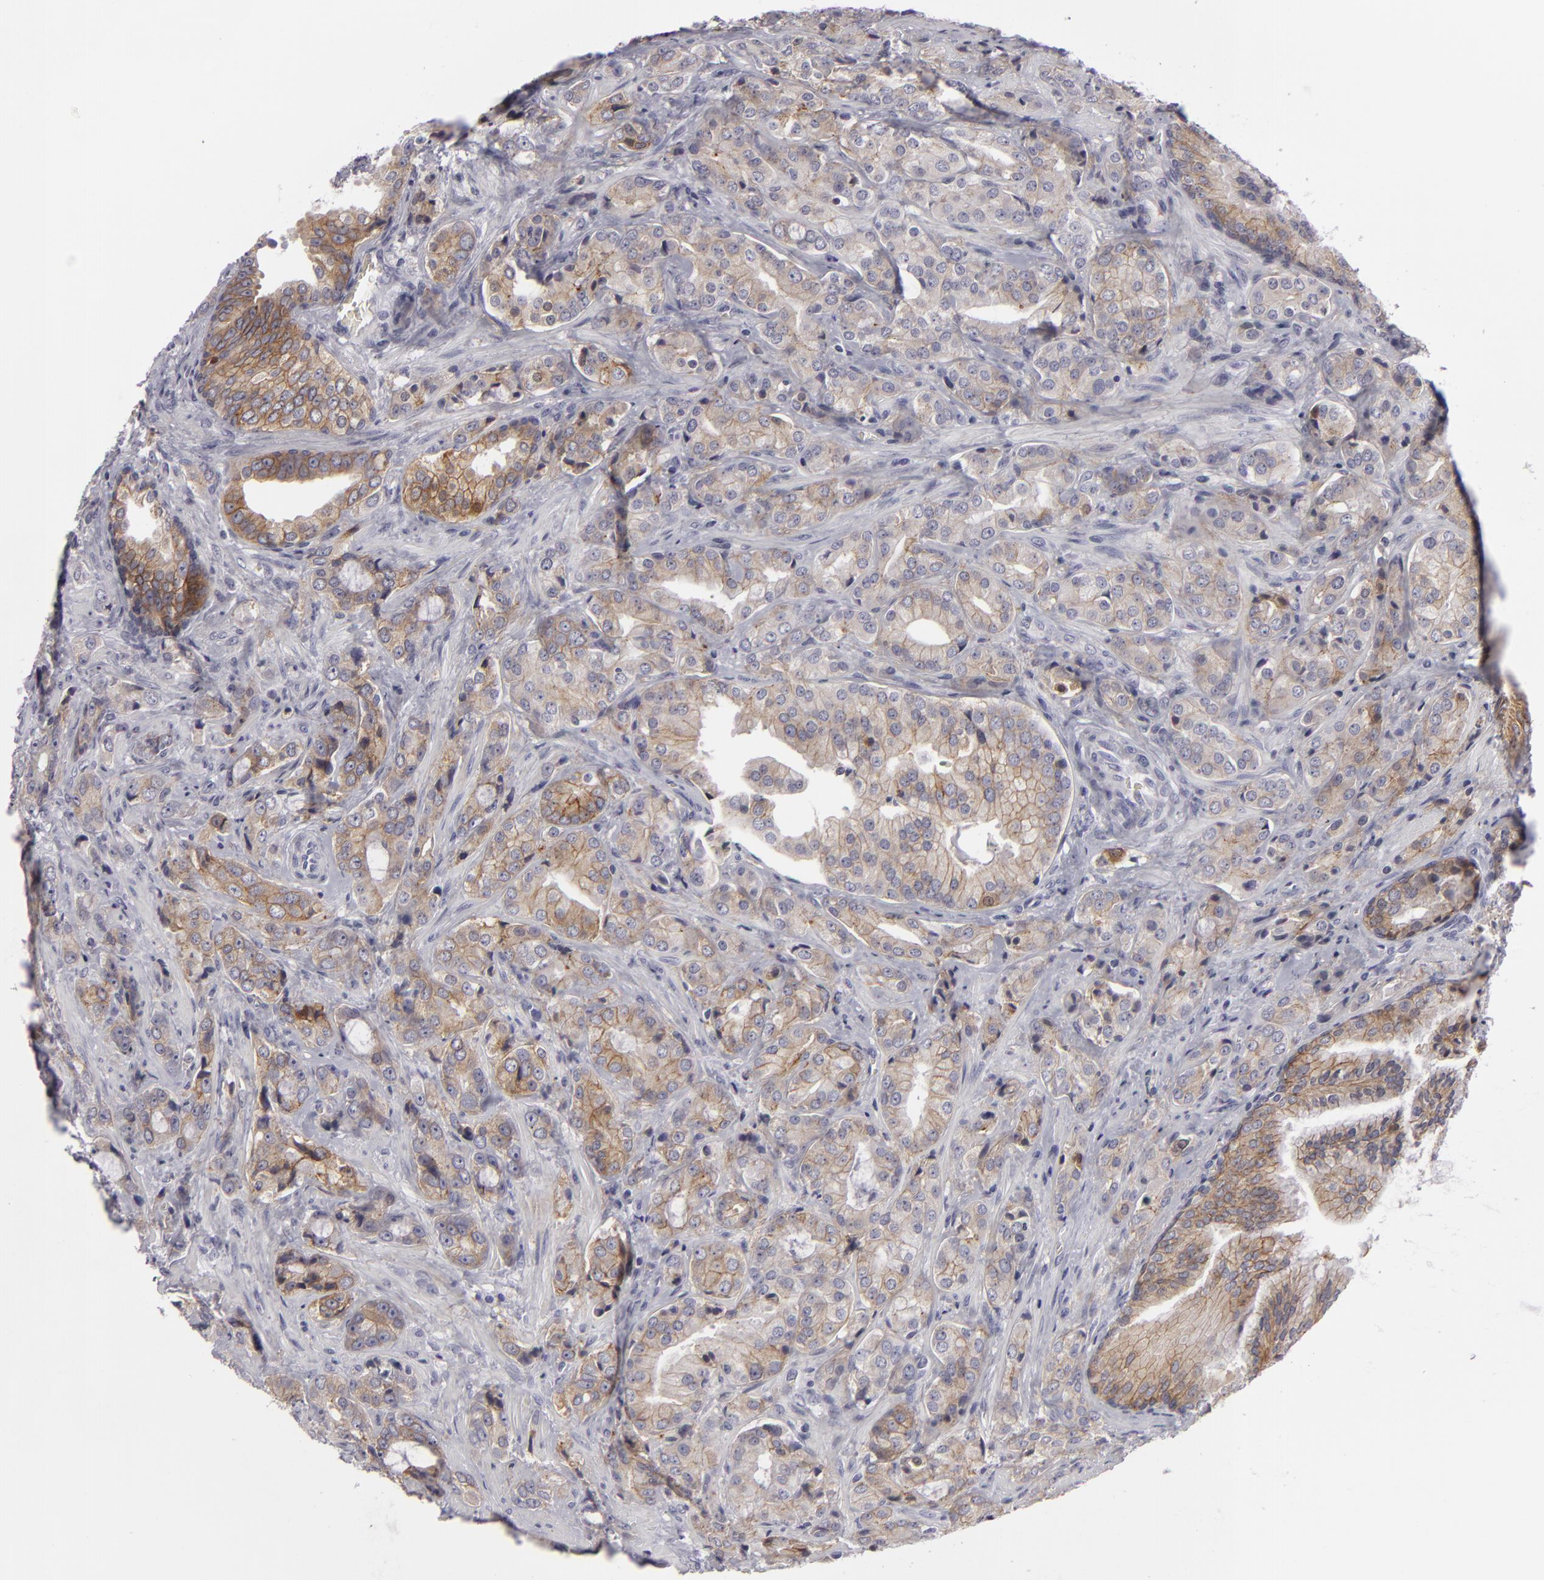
{"staining": {"intensity": "moderate", "quantity": ">75%", "location": "cytoplasmic/membranous"}, "tissue": "prostate cancer", "cell_type": "Tumor cells", "image_type": "cancer", "snomed": [{"axis": "morphology", "description": "Adenocarcinoma, Medium grade"}, {"axis": "topography", "description": "Prostate"}], "caption": "This is an image of IHC staining of adenocarcinoma (medium-grade) (prostate), which shows moderate positivity in the cytoplasmic/membranous of tumor cells.", "gene": "JUP", "patient": {"sex": "male", "age": 70}}